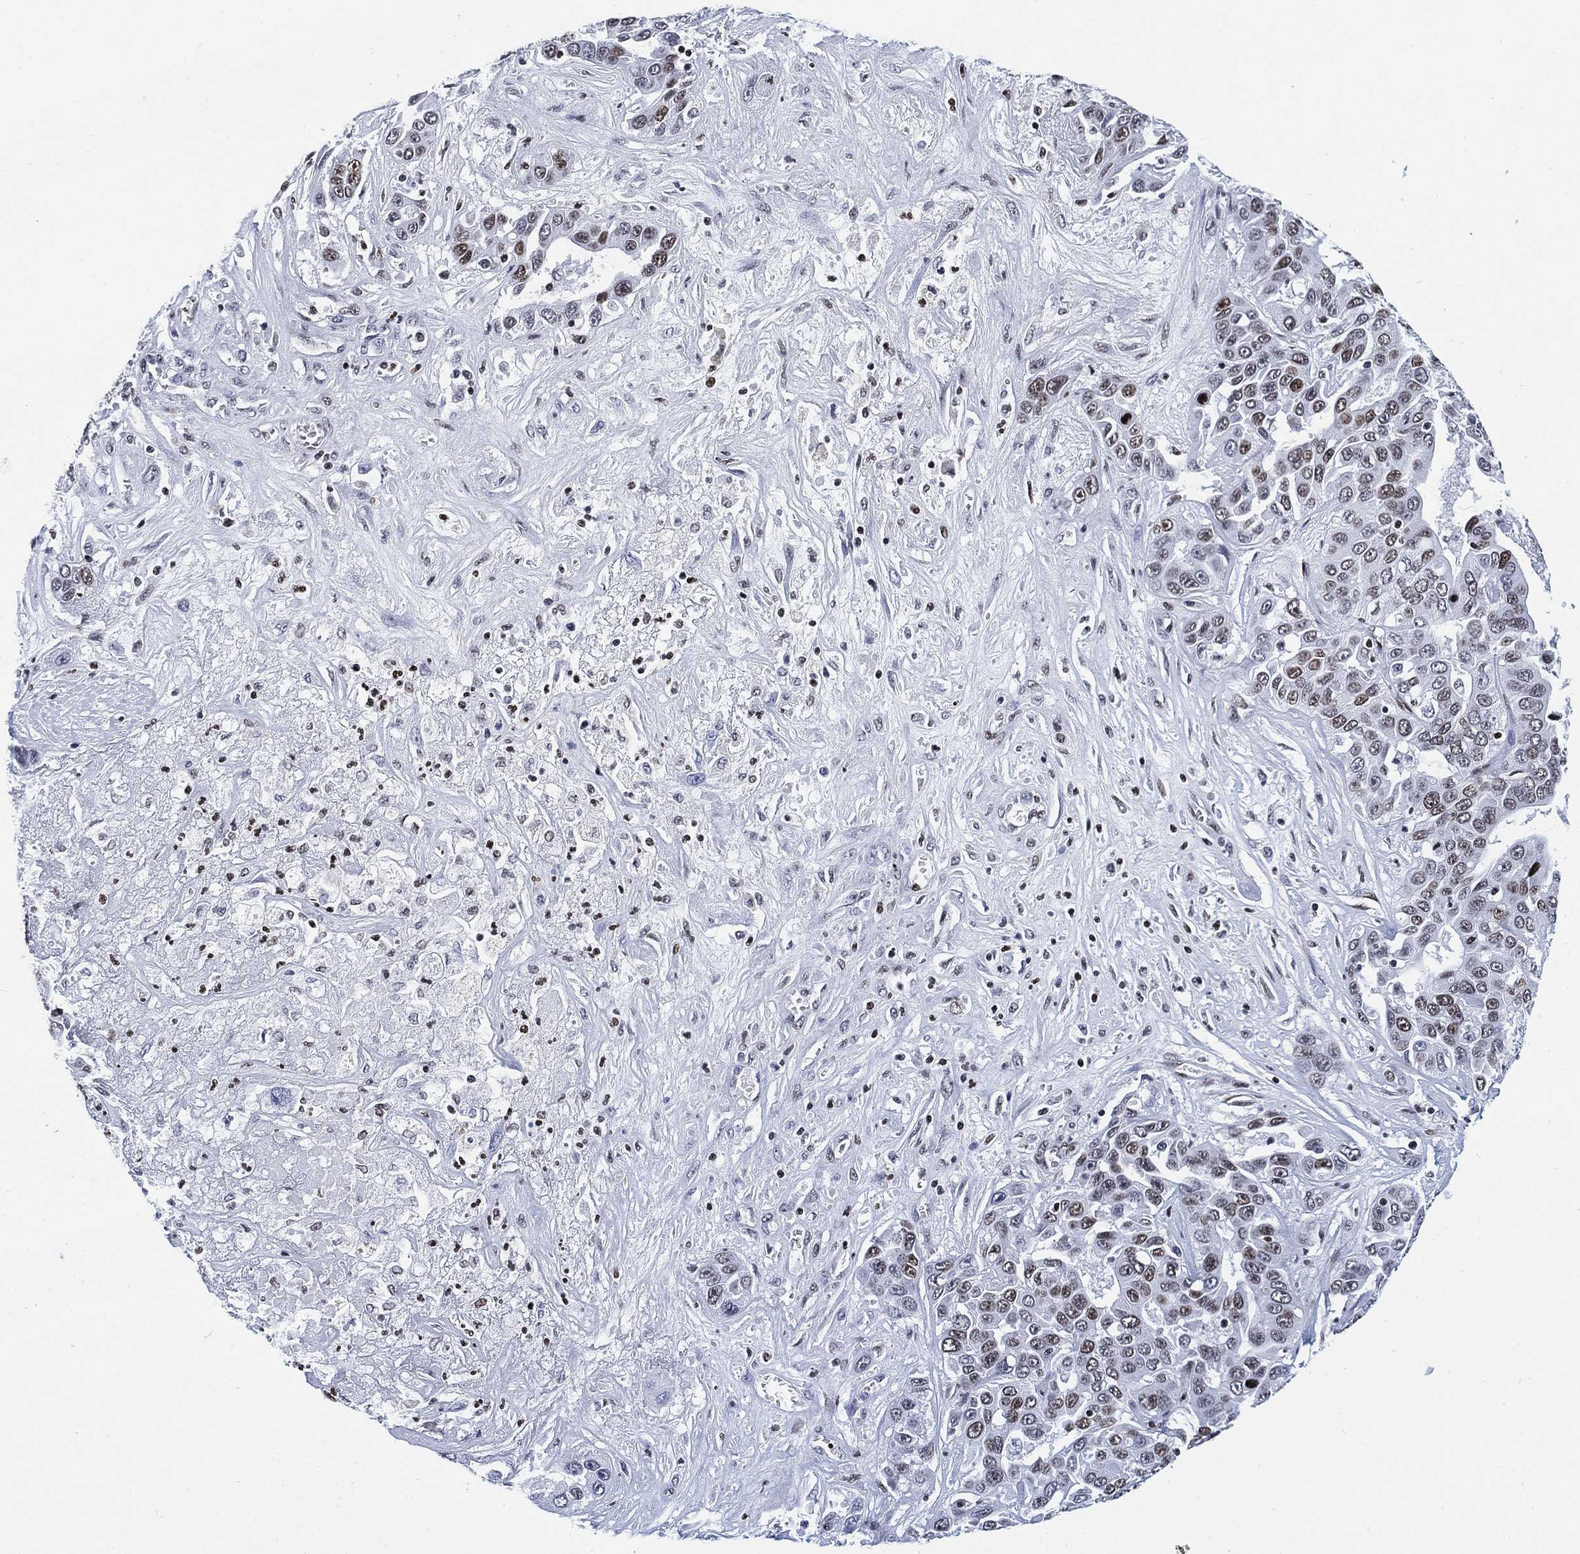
{"staining": {"intensity": "weak", "quantity": "<25%", "location": "nuclear"}, "tissue": "liver cancer", "cell_type": "Tumor cells", "image_type": "cancer", "snomed": [{"axis": "morphology", "description": "Cholangiocarcinoma"}, {"axis": "topography", "description": "Liver"}], "caption": "High power microscopy micrograph of an immunohistochemistry micrograph of cholangiocarcinoma (liver), revealing no significant expression in tumor cells.", "gene": "H1-10", "patient": {"sex": "female", "age": 52}}